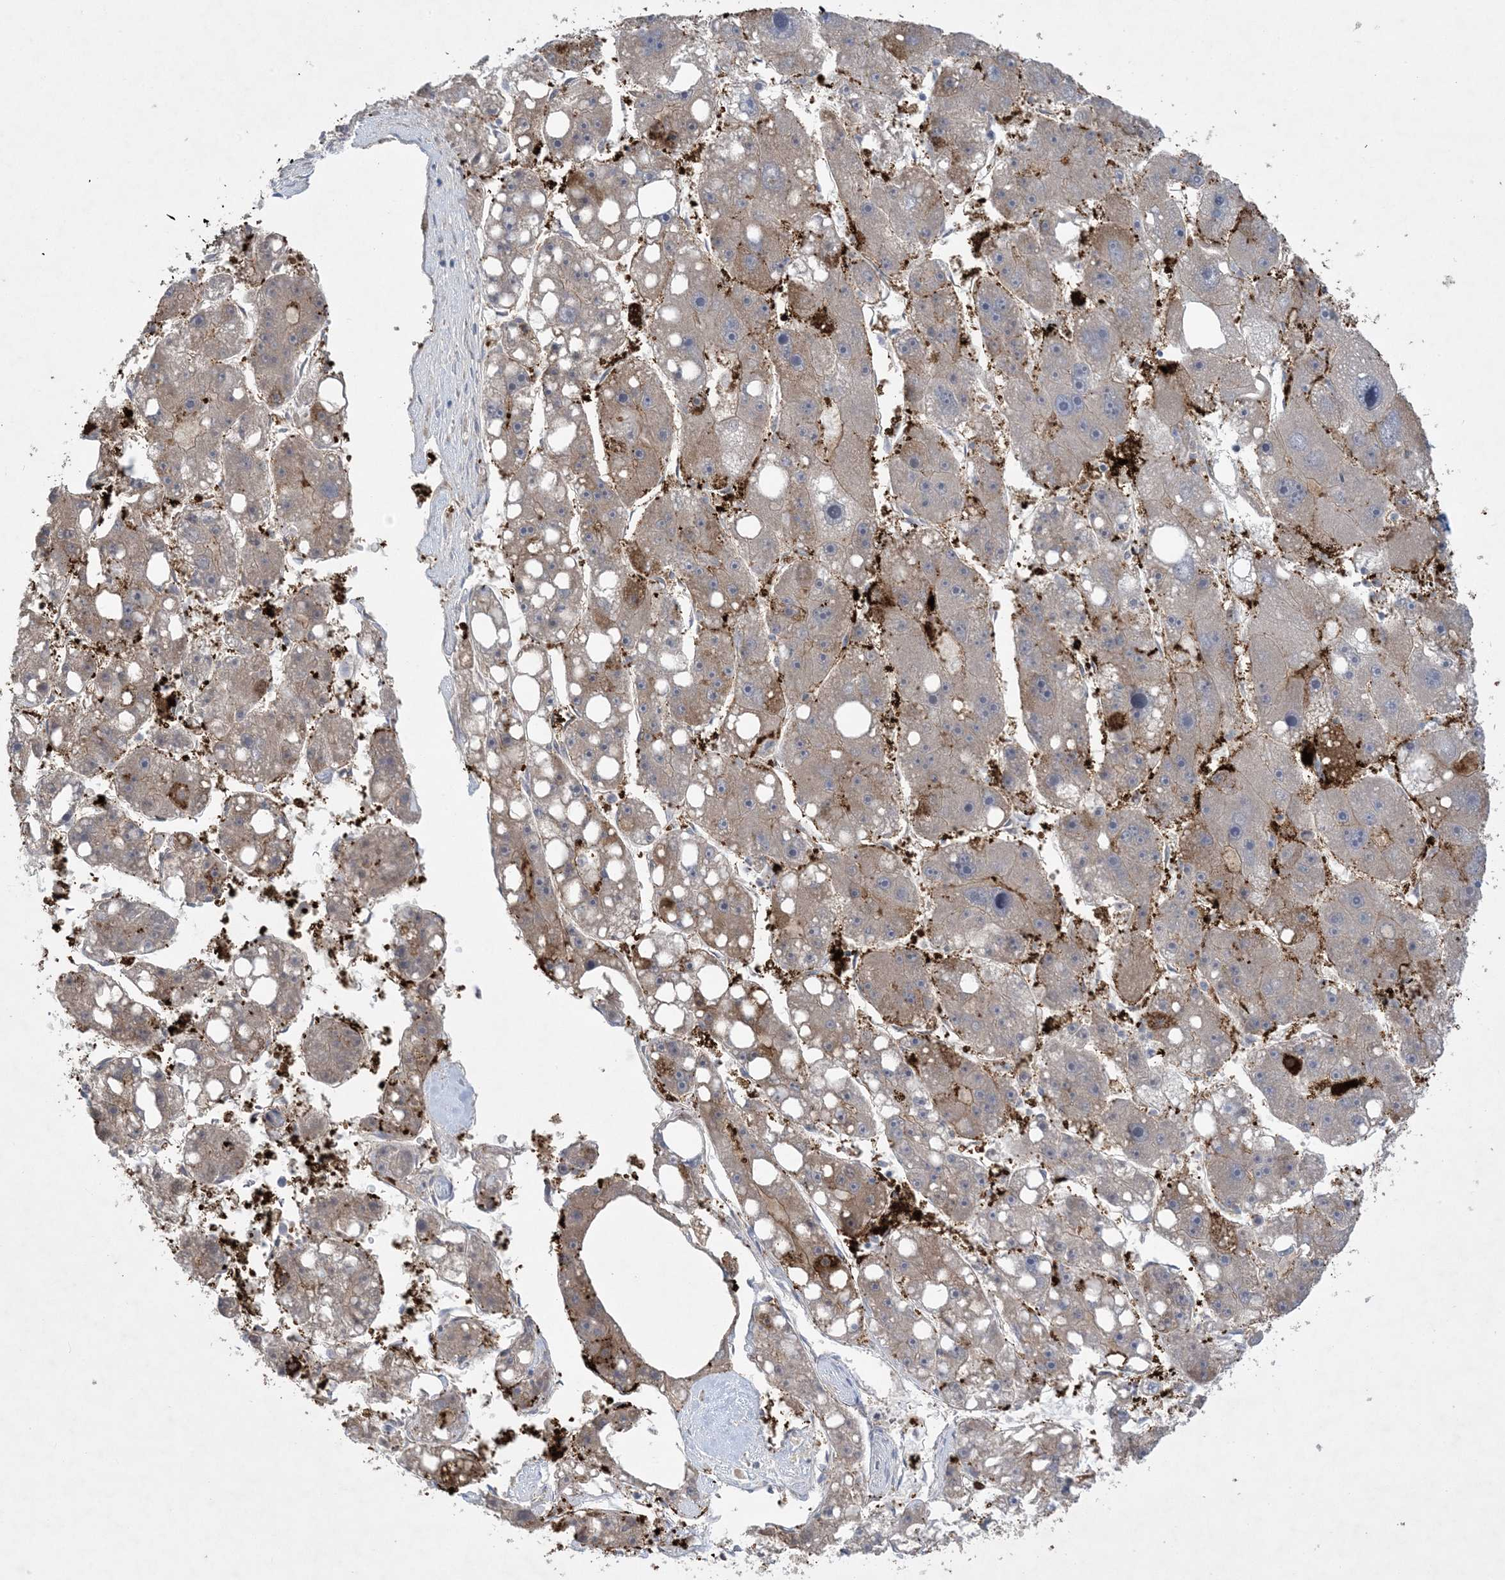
{"staining": {"intensity": "weak", "quantity": "25%-75%", "location": "cytoplasmic/membranous"}, "tissue": "liver cancer", "cell_type": "Tumor cells", "image_type": "cancer", "snomed": [{"axis": "morphology", "description": "Carcinoma, Hepatocellular, NOS"}, {"axis": "topography", "description": "Liver"}], "caption": "Liver hepatocellular carcinoma was stained to show a protein in brown. There is low levels of weak cytoplasmic/membranous staining in about 25%-75% of tumor cells. The staining is performed using DAB (3,3'-diaminobenzidine) brown chromogen to label protein expression. The nuclei are counter-stained blue using hematoxylin.", "gene": "HMGCS1", "patient": {"sex": "female", "age": 61}}